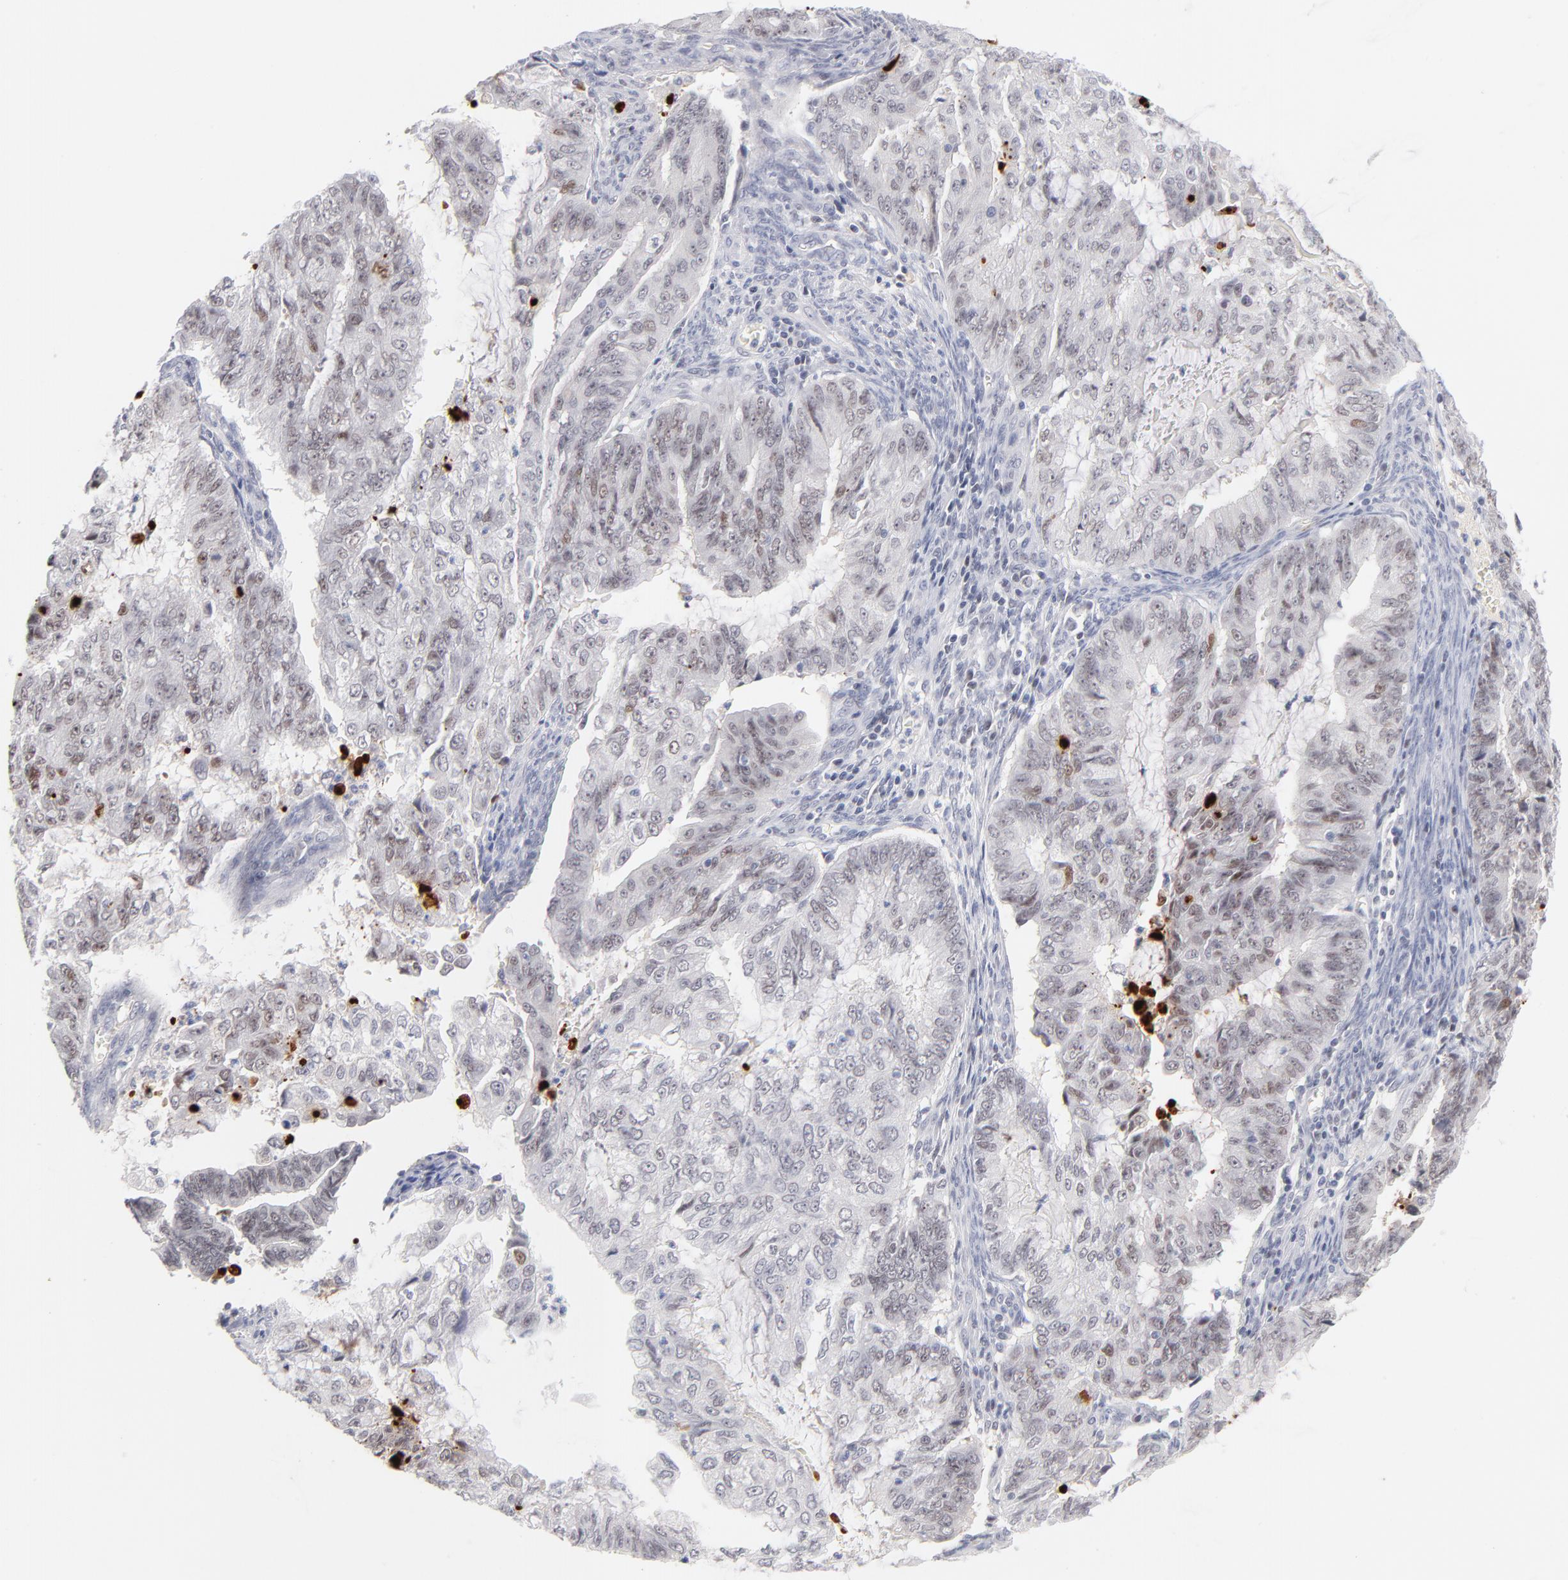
{"staining": {"intensity": "negative", "quantity": "none", "location": "none"}, "tissue": "endometrial cancer", "cell_type": "Tumor cells", "image_type": "cancer", "snomed": [{"axis": "morphology", "description": "Adenocarcinoma, NOS"}, {"axis": "topography", "description": "Endometrium"}], "caption": "Endometrial cancer (adenocarcinoma) was stained to show a protein in brown. There is no significant expression in tumor cells.", "gene": "PARP1", "patient": {"sex": "female", "age": 75}}